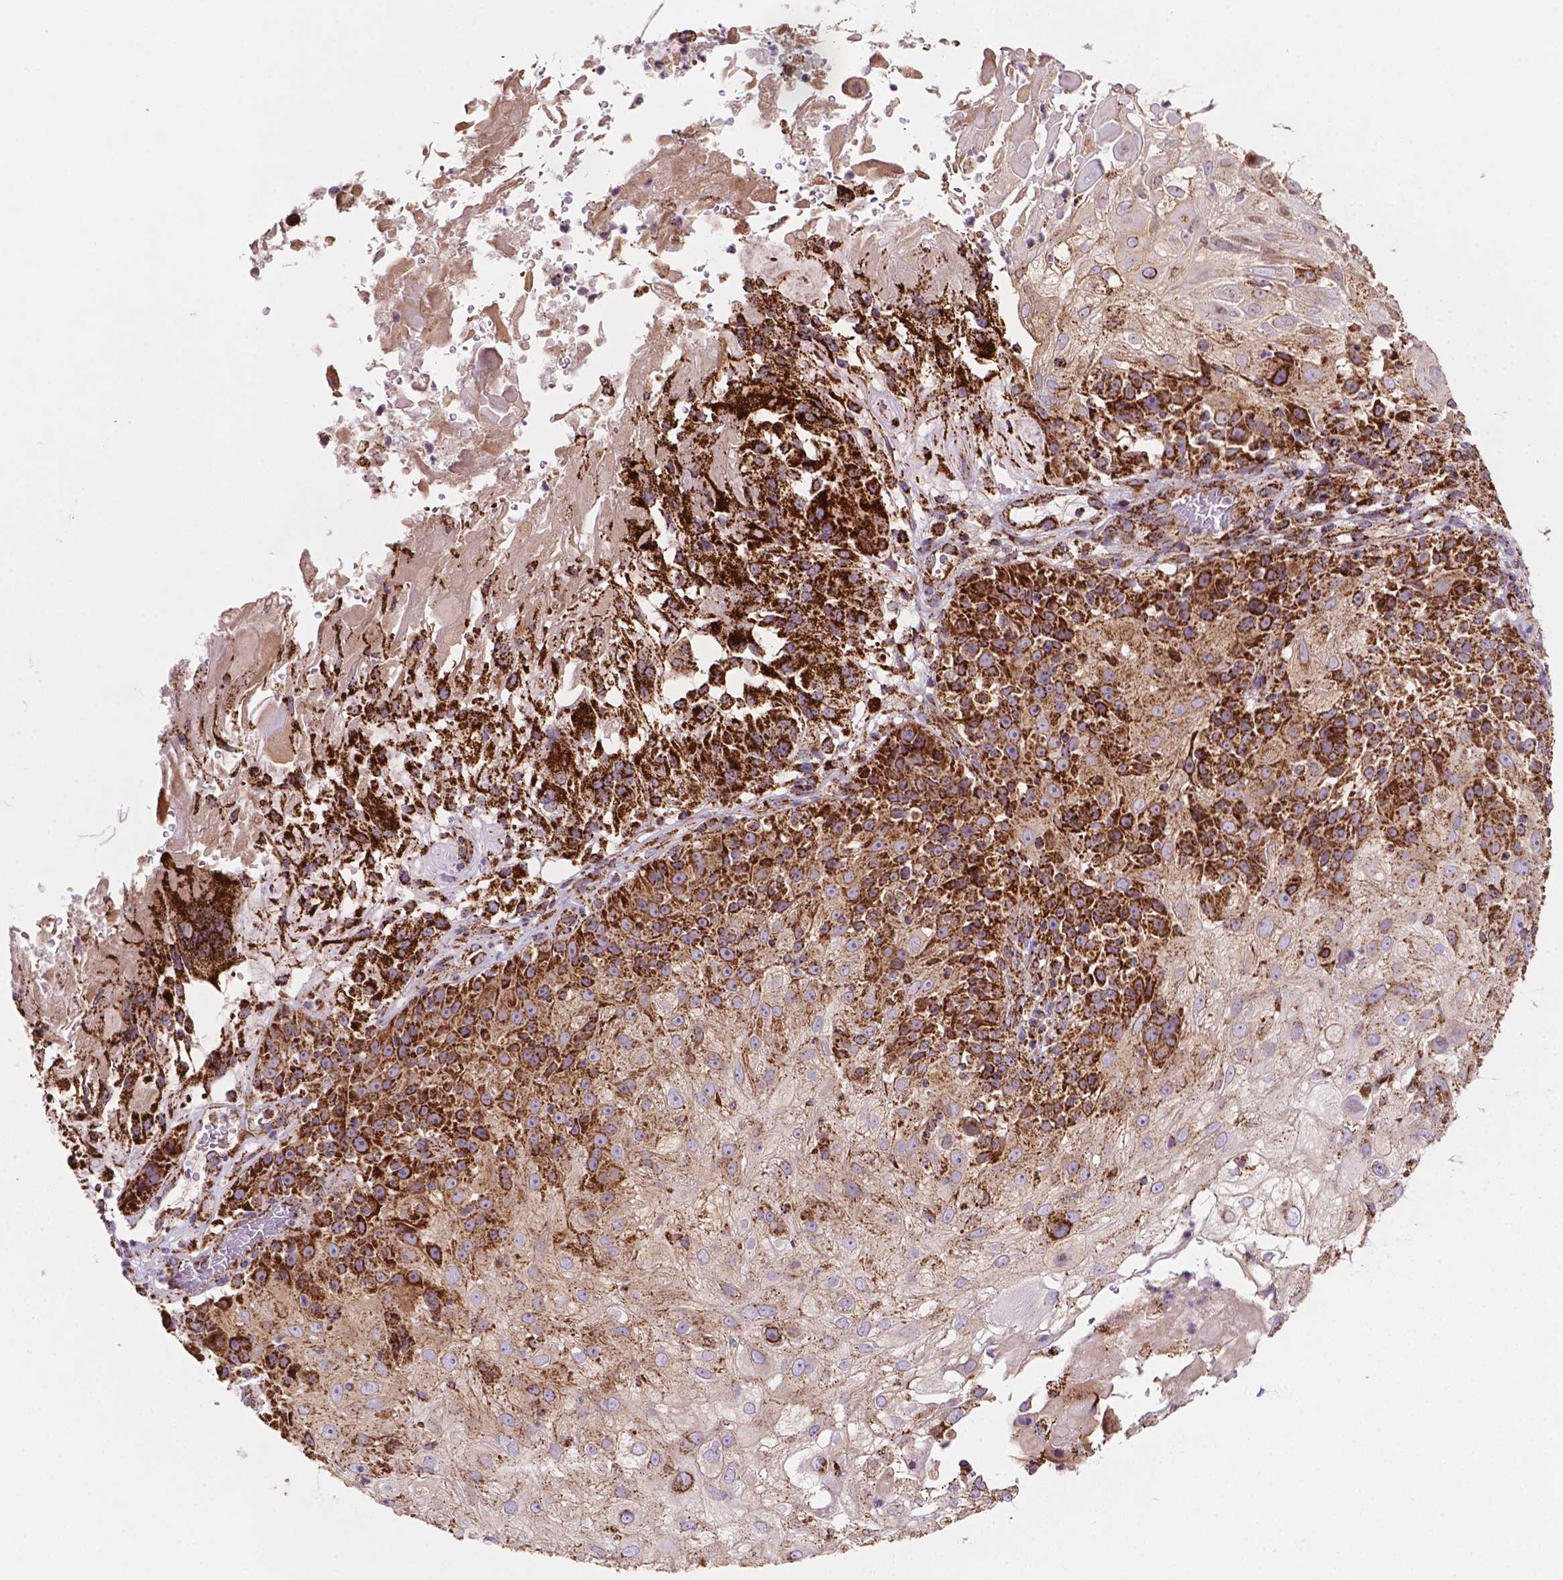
{"staining": {"intensity": "strong", "quantity": "25%-75%", "location": "cytoplasmic/membranous"}, "tissue": "skin cancer", "cell_type": "Tumor cells", "image_type": "cancer", "snomed": [{"axis": "morphology", "description": "Normal tissue, NOS"}, {"axis": "morphology", "description": "Squamous cell carcinoma, NOS"}, {"axis": "topography", "description": "Skin"}], "caption": "A high amount of strong cytoplasmic/membranous positivity is appreciated in about 25%-75% of tumor cells in skin cancer (squamous cell carcinoma) tissue.", "gene": "ILVBL", "patient": {"sex": "female", "age": 83}}